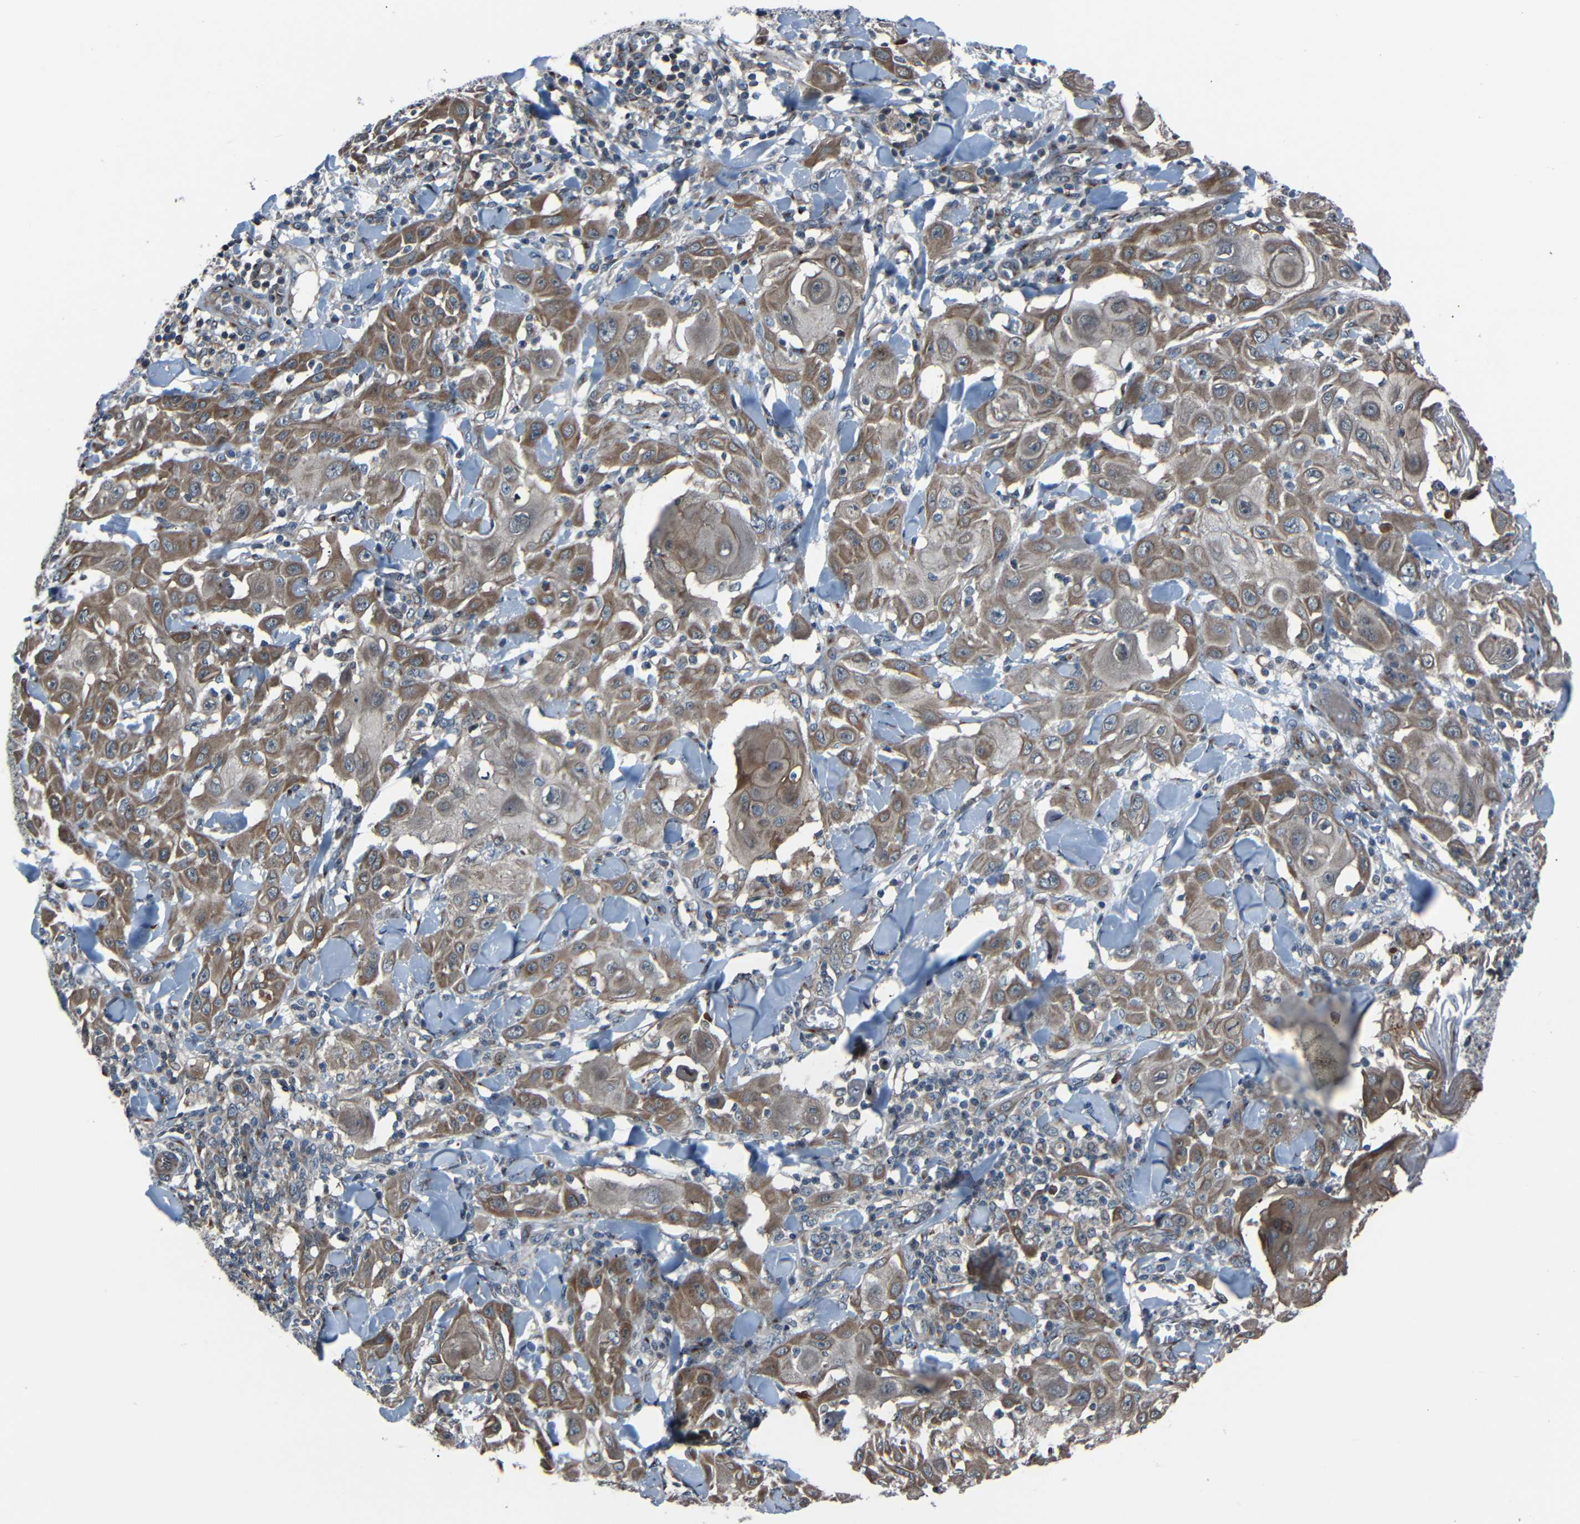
{"staining": {"intensity": "moderate", "quantity": "25%-75%", "location": "cytoplasmic/membranous"}, "tissue": "skin cancer", "cell_type": "Tumor cells", "image_type": "cancer", "snomed": [{"axis": "morphology", "description": "Squamous cell carcinoma, NOS"}, {"axis": "topography", "description": "Skin"}], "caption": "Tumor cells reveal medium levels of moderate cytoplasmic/membranous expression in about 25%-75% of cells in human skin squamous cell carcinoma.", "gene": "AKAP9", "patient": {"sex": "male", "age": 24}}